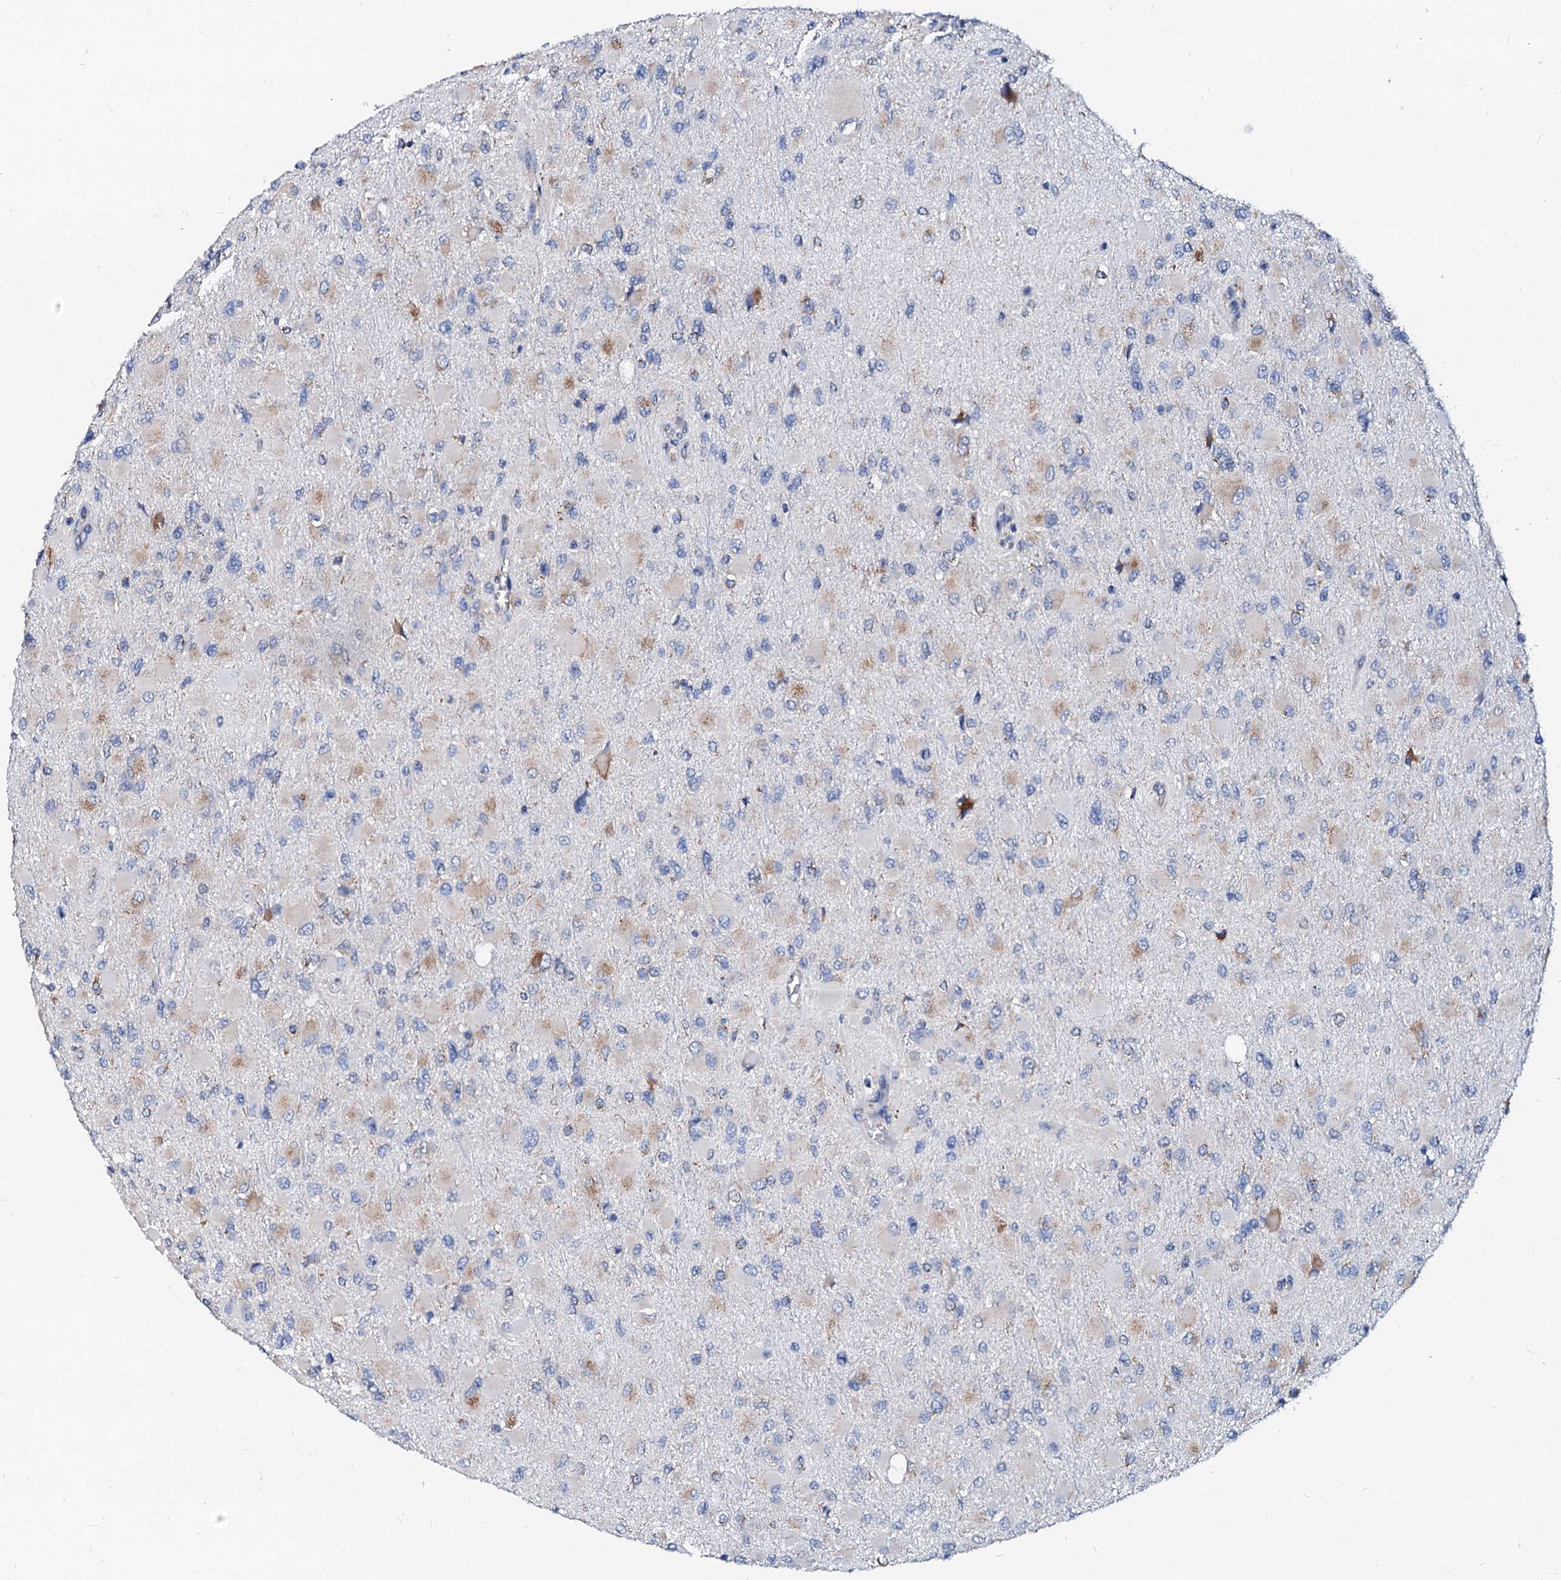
{"staining": {"intensity": "weak", "quantity": "<25%", "location": "cytoplasmic/membranous"}, "tissue": "glioma", "cell_type": "Tumor cells", "image_type": "cancer", "snomed": [{"axis": "morphology", "description": "Glioma, malignant, High grade"}, {"axis": "topography", "description": "Cerebral cortex"}], "caption": "DAB immunohistochemical staining of malignant high-grade glioma displays no significant expression in tumor cells.", "gene": "LMAN1", "patient": {"sex": "female", "age": 36}}